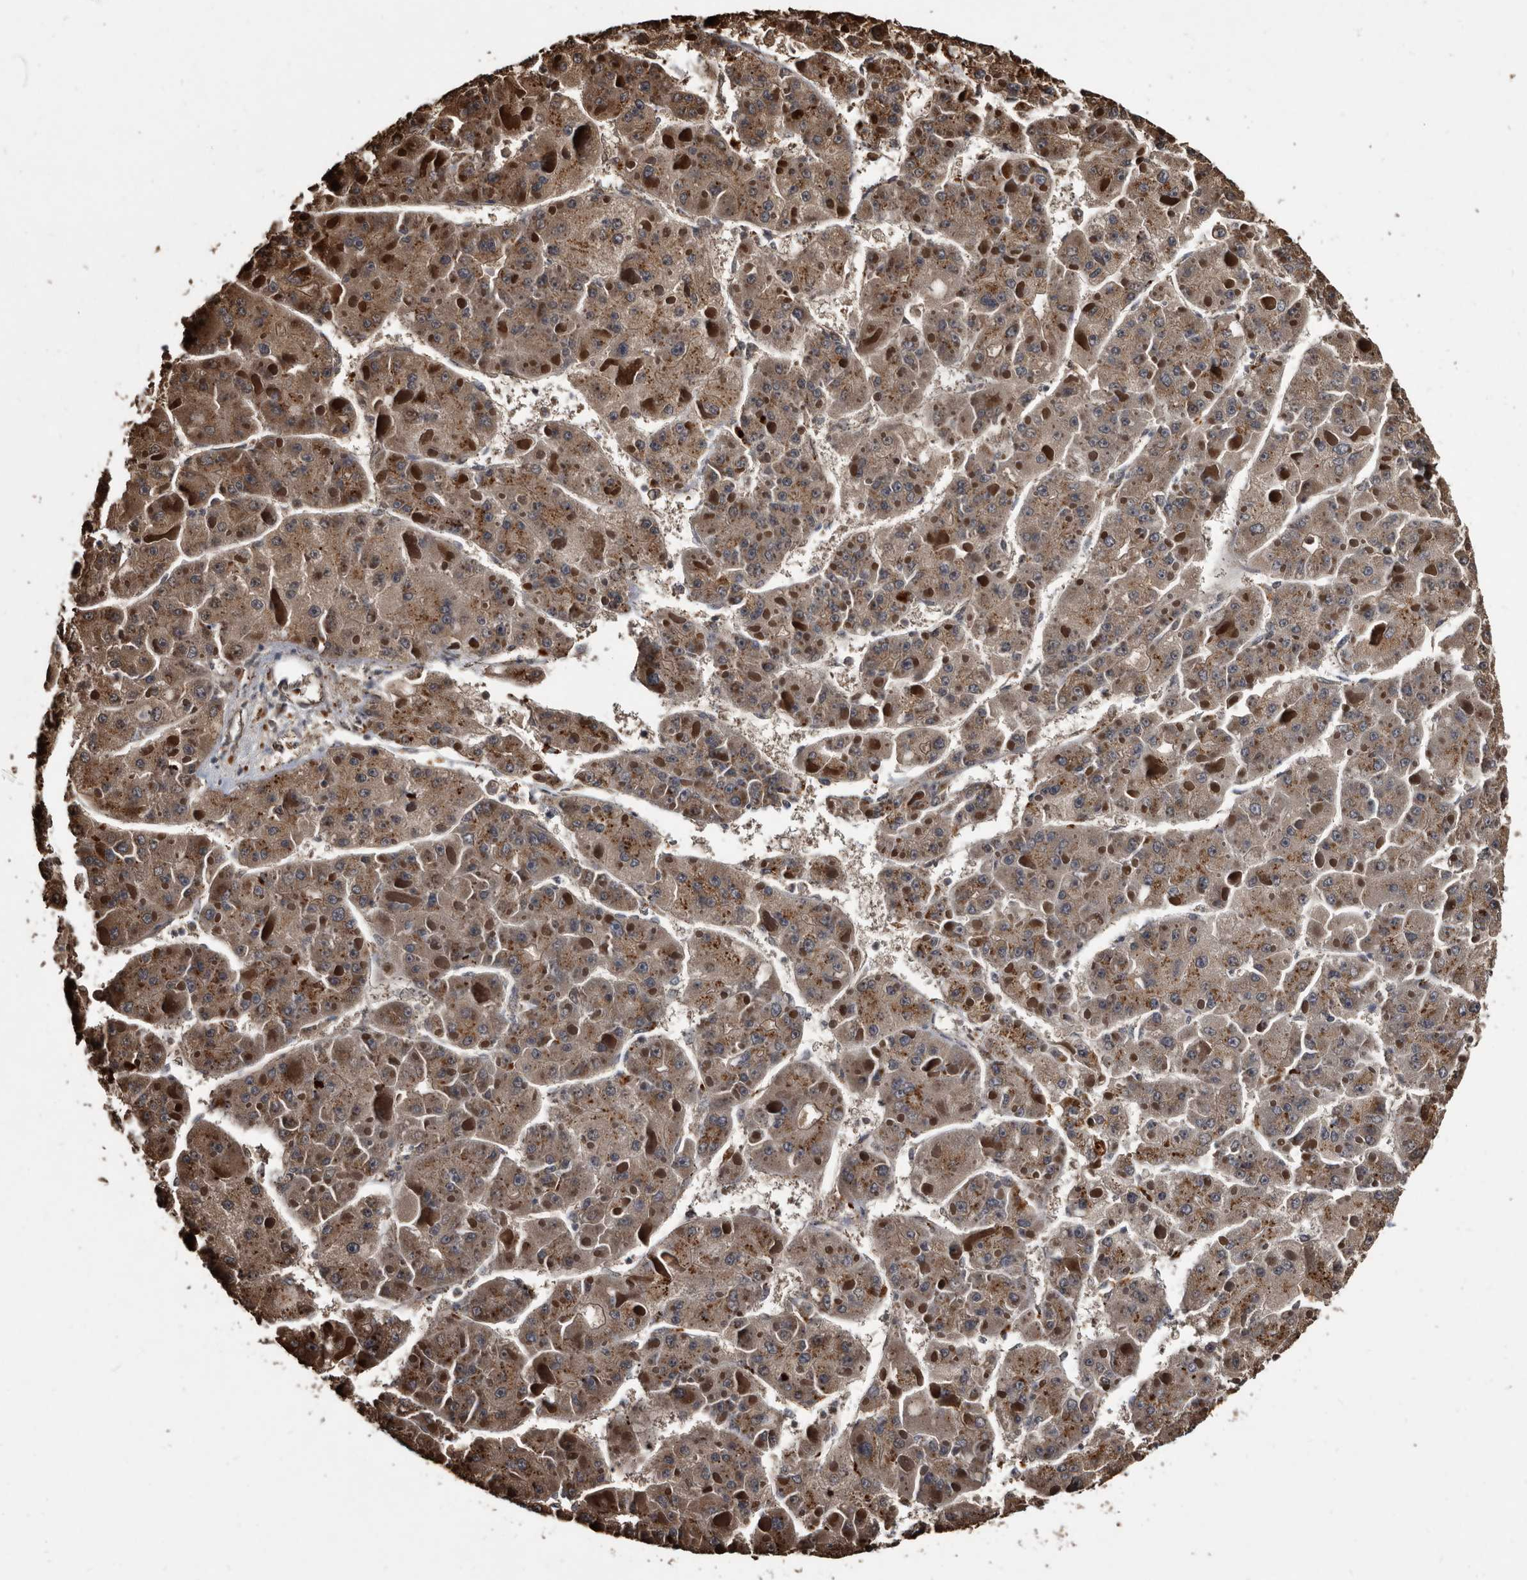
{"staining": {"intensity": "moderate", "quantity": ">75%", "location": "cytoplasmic/membranous"}, "tissue": "liver cancer", "cell_type": "Tumor cells", "image_type": "cancer", "snomed": [{"axis": "morphology", "description": "Carcinoma, Hepatocellular, NOS"}, {"axis": "topography", "description": "Liver"}], "caption": "The histopathology image shows staining of liver hepatocellular carcinoma, revealing moderate cytoplasmic/membranous protein expression (brown color) within tumor cells.", "gene": "CTSA", "patient": {"sex": "female", "age": 73}}